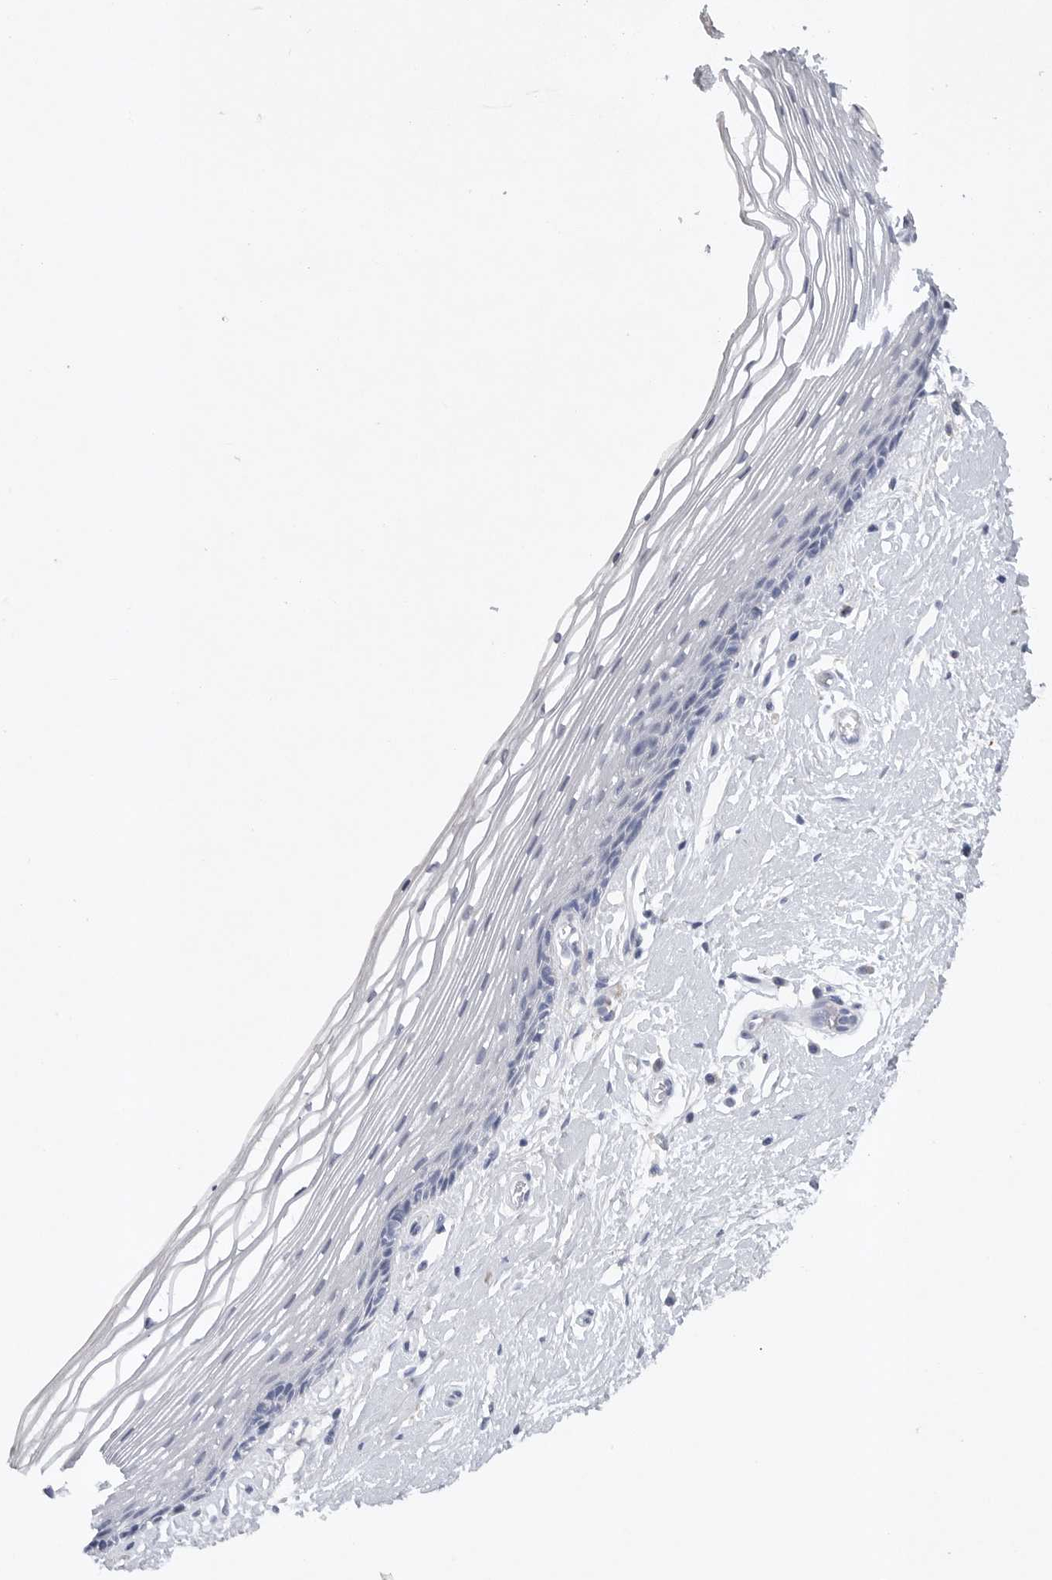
{"staining": {"intensity": "negative", "quantity": "none", "location": "none"}, "tissue": "vagina", "cell_type": "Squamous epithelial cells", "image_type": "normal", "snomed": [{"axis": "morphology", "description": "Normal tissue, NOS"}, {"axis": "topography", "description": "Vagina"}], "caption": "This image is of normal vagina stained with immunohistochemistry to label a protein in brown with the nuclei are counter-stained blue. There is no expression in squamous epithelial cells. Brightfield microscopy of immunohistochemistry (IHC) stained with DAB (3,3'-diaminobenzidine) (brown) and hematoxylin (blue), captured at high magnification.", "gene": "EDEM3", "patient": {"sex": "female", "age": 46}}